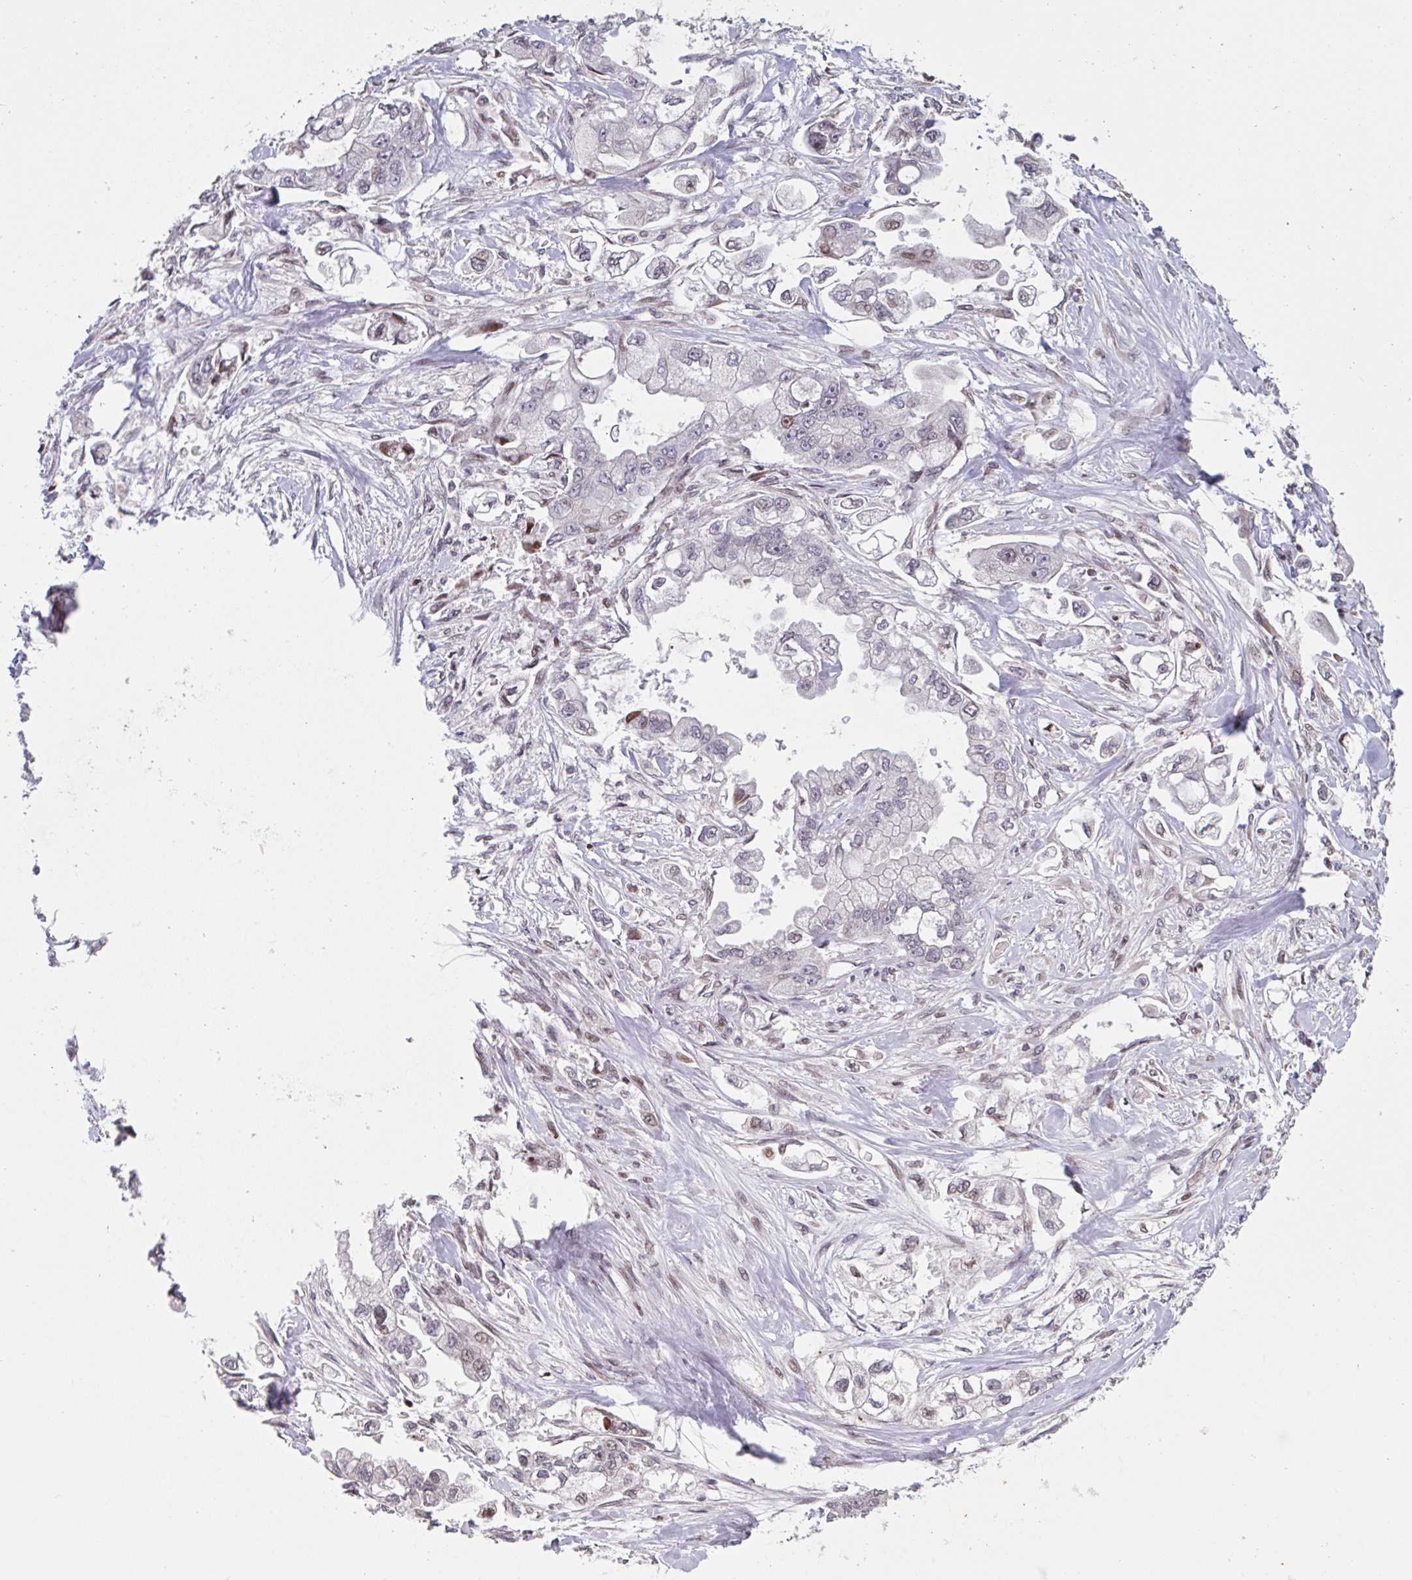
{"staining": {"intensity": "weak", "quantity": "<25%", "location": "nuclear"}, "tissue": "stomach cancer", "cell_type": "Tumor cells", "image_type": "cancer", "snomed": [{"axis": "morphology", "description": "Adenocarcinoma, NOS"}, {"axis": "topography", "description": "Stomach"}], "caption": "There is no significant positivity in tumor cells of stomach adenocarcinoma.", "gene": "PCDHB8", "patient": {"sex": "male", "age": 62}}